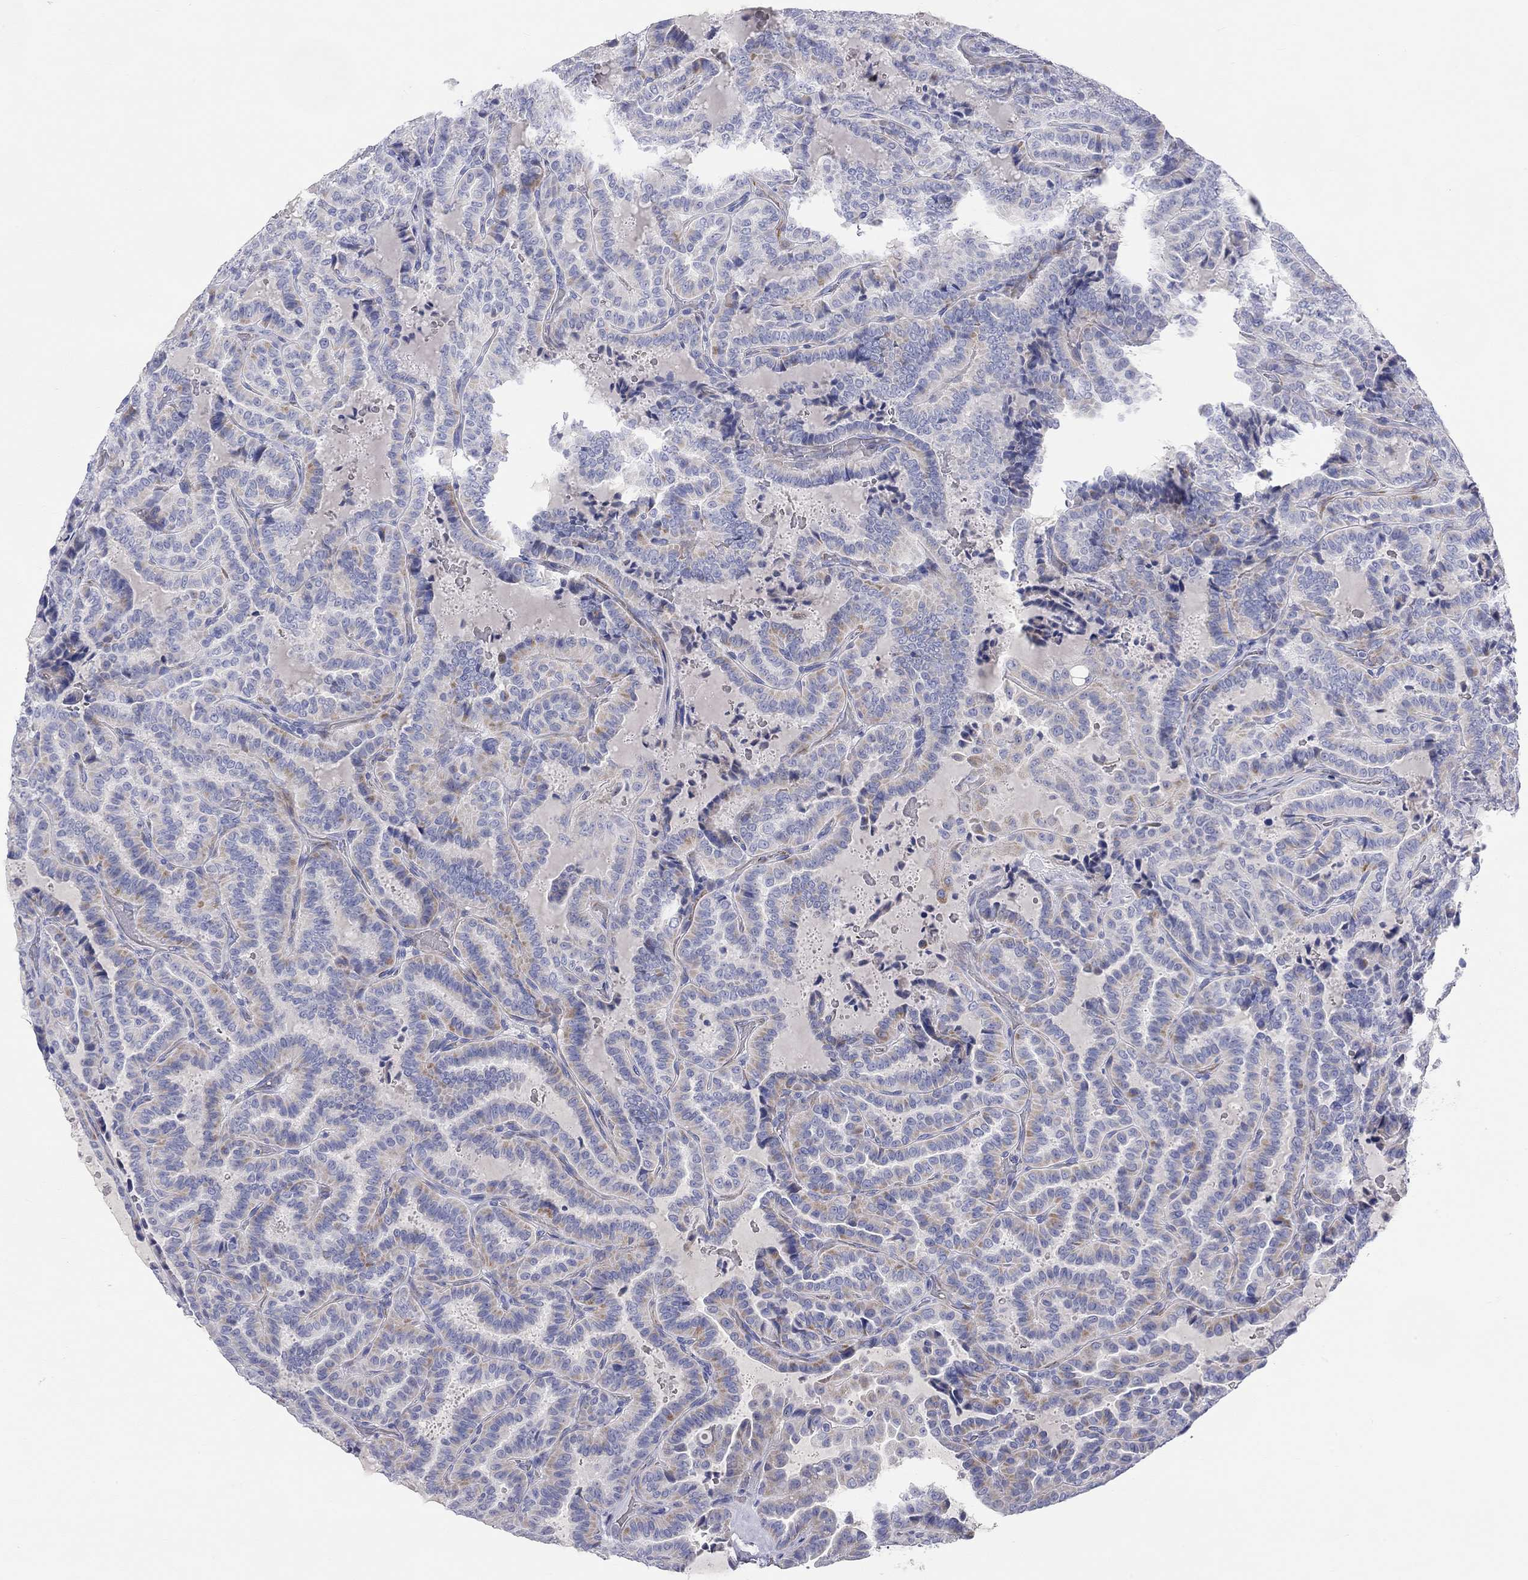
{"staining": {"intensity": "negative", "quantity": "none", "location": "none"}, "tissue": "thyroid cancer", "cell_type": "Tumor cells", "image_type": "cancer", "snomed": [{"axis": "morphology", "description": "Papillary adenocarcinoma, NOS"}, {"axis": "topography", "description": "Thyroid gland"}], "caption": "This is an immunohistochemistry (IHC) histopathology image of human thyroid papillary adenocarcinoma. There is no expression in tumor cells.", "gene": "PCDHGC5", "patient": {"sex": "female", "age": 39}}